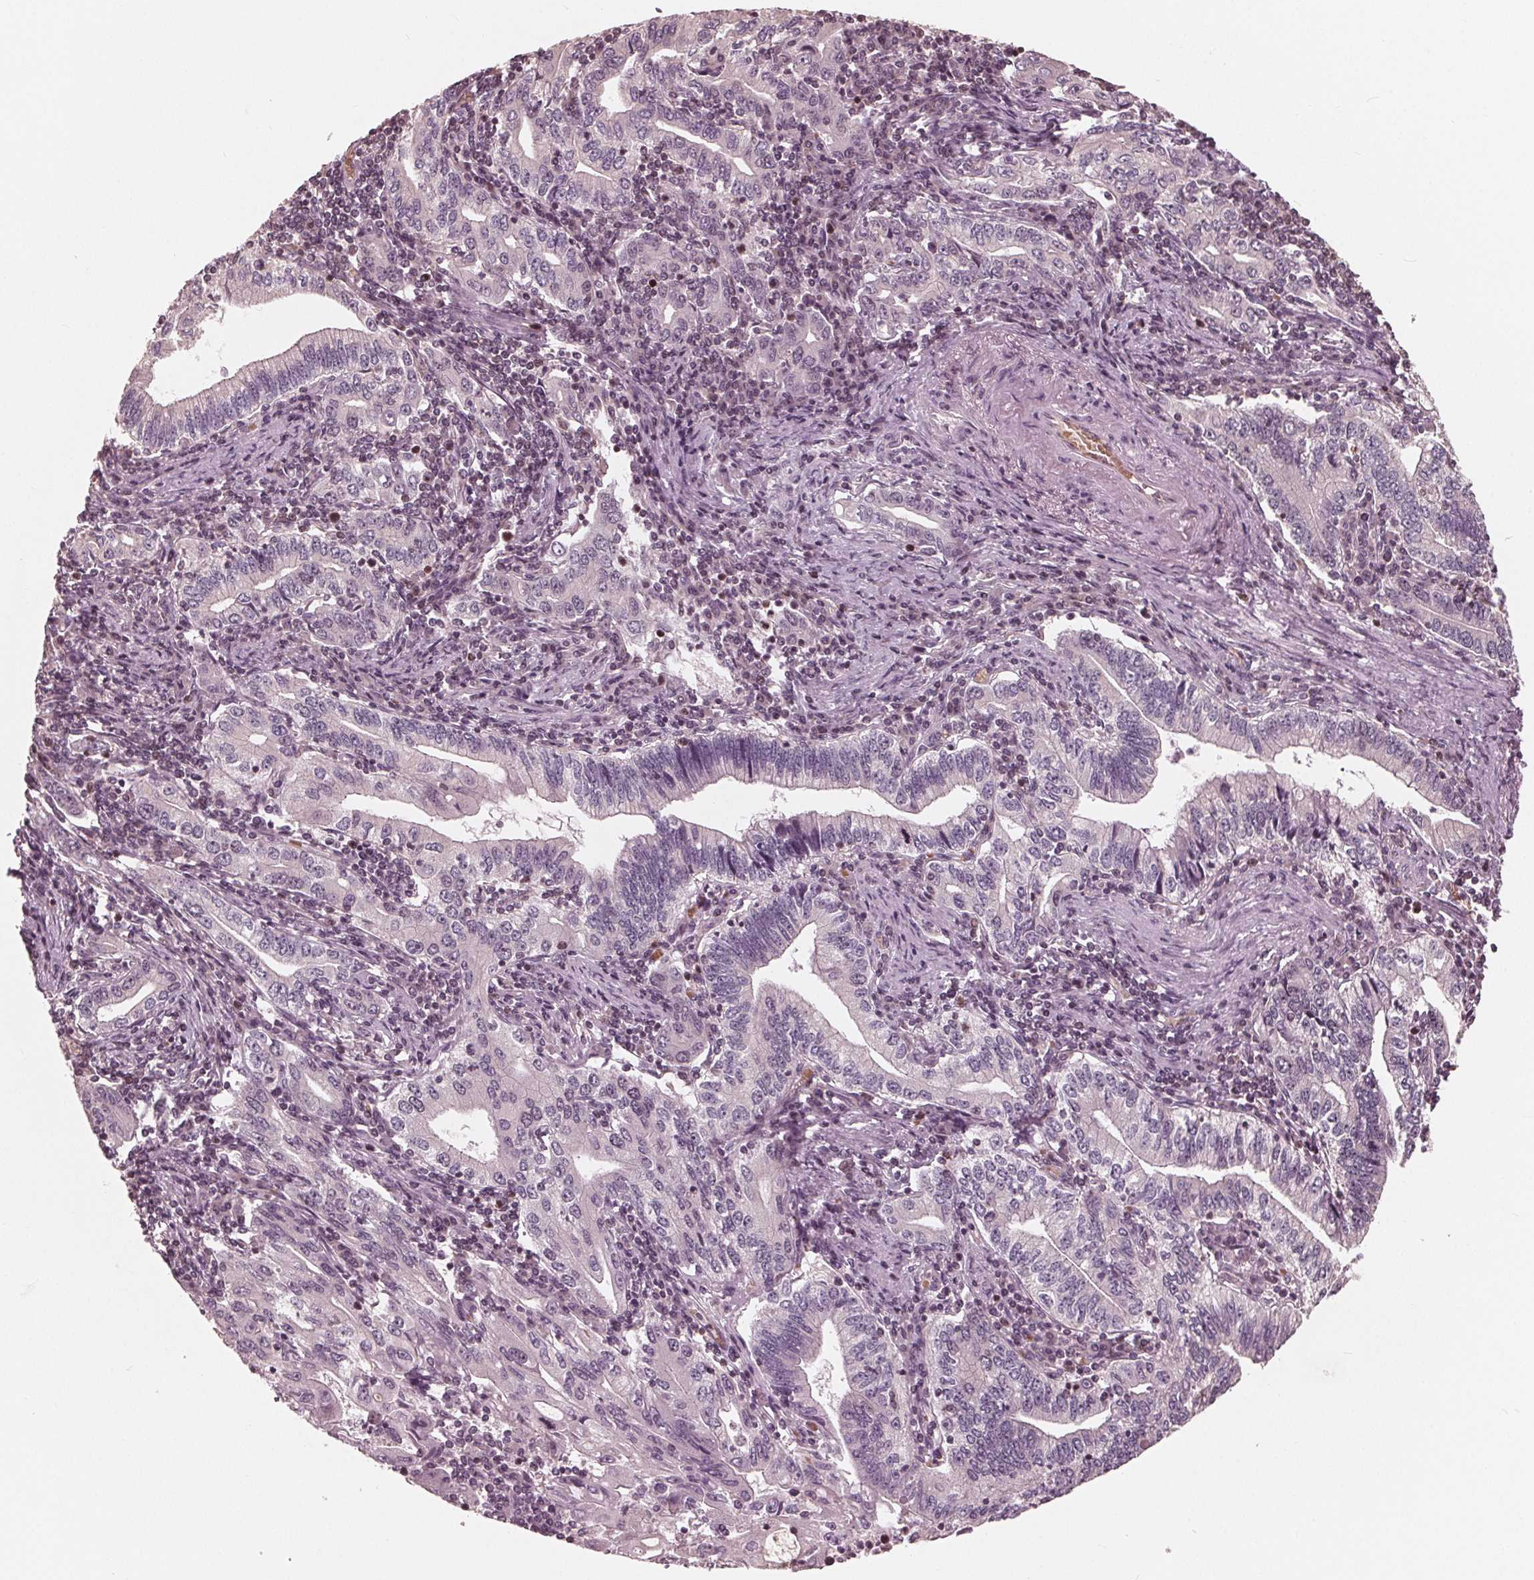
{"staining": {"intensity": "negative", "quantity": "none", "location": "none"}, "tissue": "stomach cancer", "cell_type": "Tumor cells", "image_type": "cancer", "snomed": [{"axis": "morphology", "description": "Adenocarcinoma, NOS"}, {"axis": "topography", "description": "Stomach, lower"}], "caption": "Immunohistochemistry (IHC) of human stomach cancer shows no positivity in tumor cells.", "gene": "HIRIP3", "patient": {"sex": "female", "age": 72}}